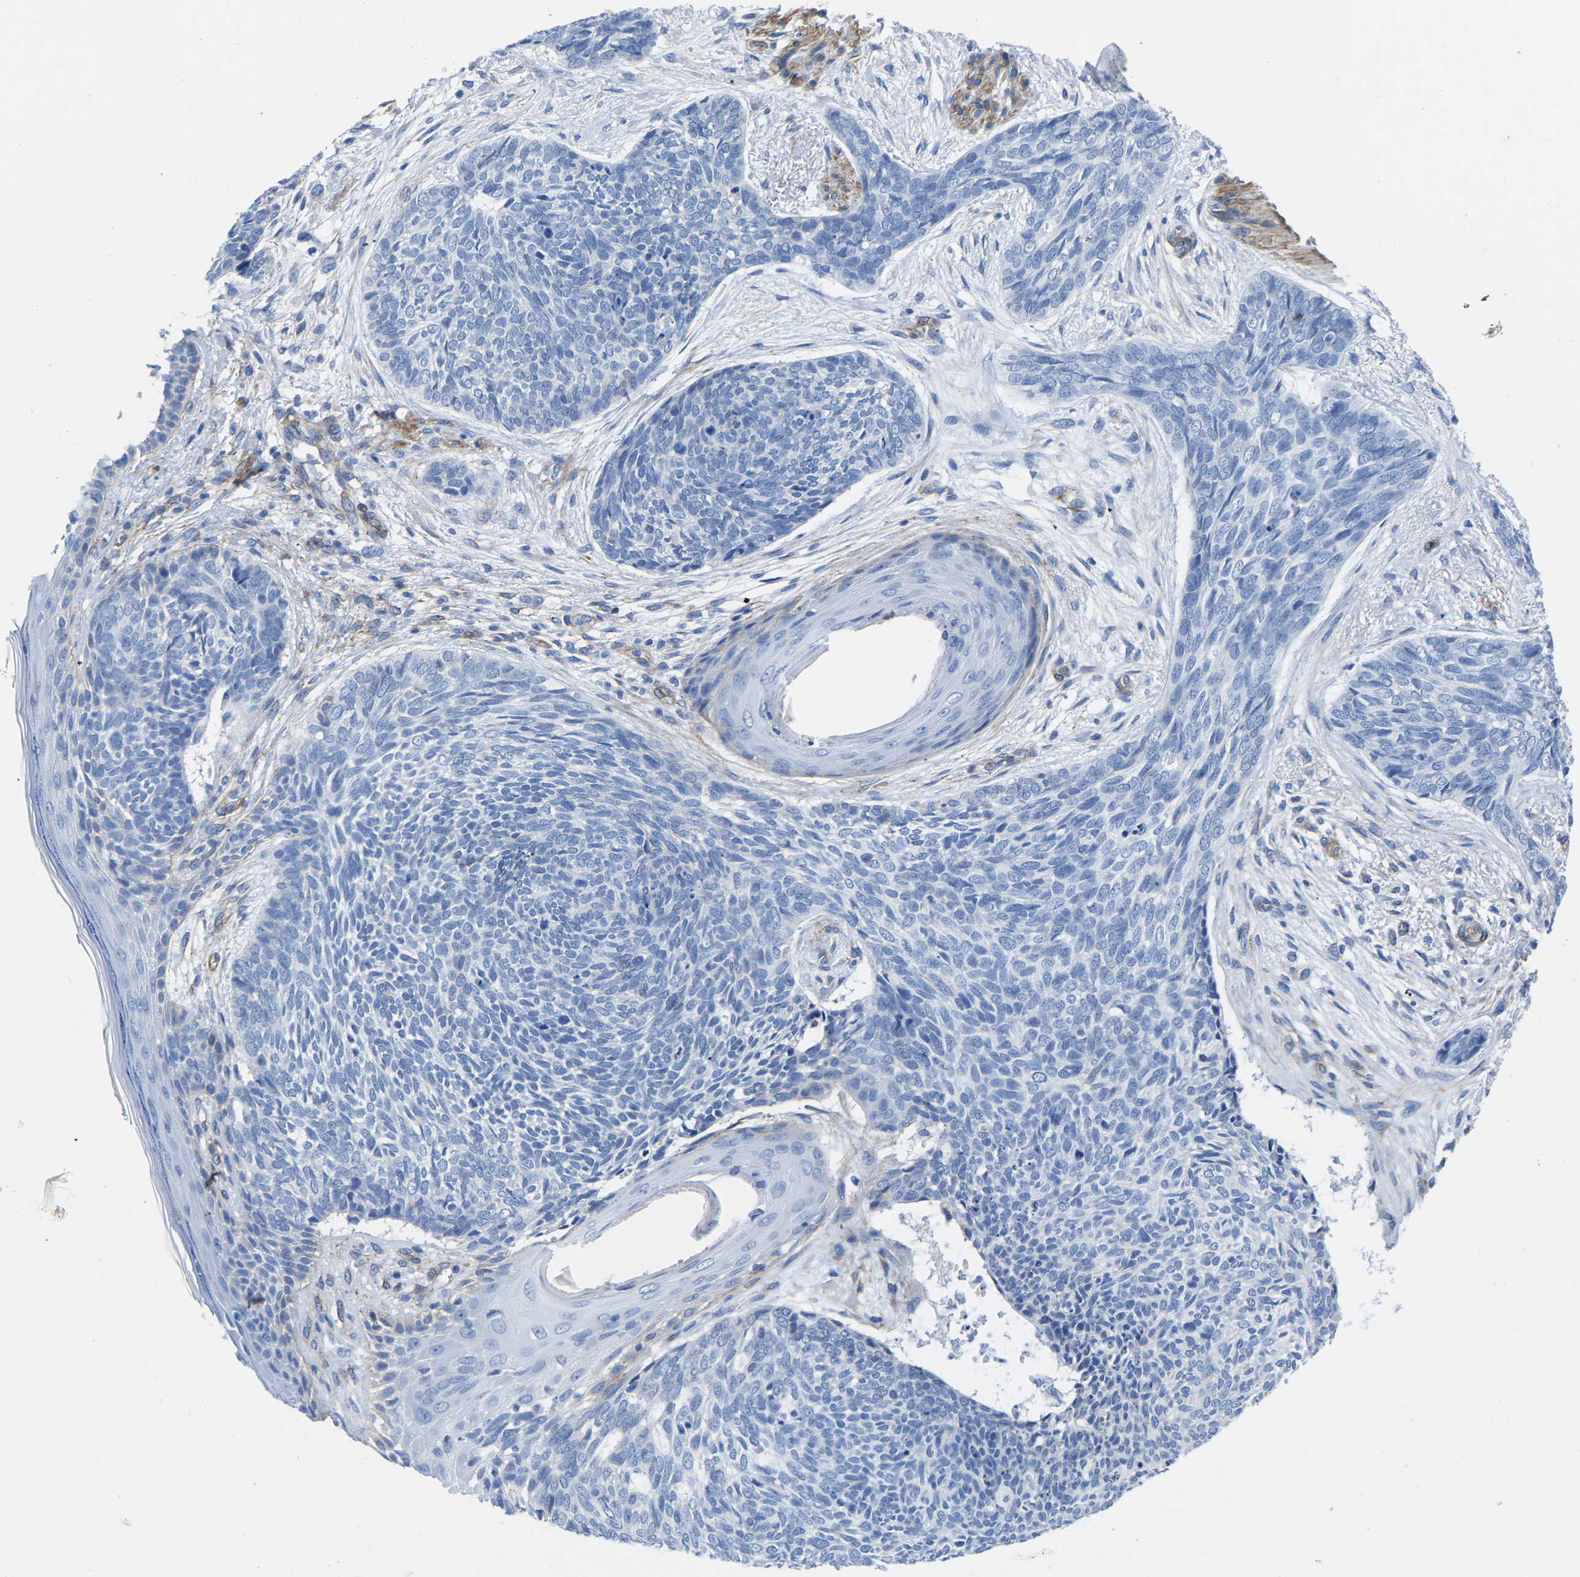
{"staining": {"intensity": "negative", "quantity": "none", "location": "none"}, "tissue": "skin cancer", "cell_type": "Tumor cells", "image_type": "cancer", "snomed": [{"axis": "morphology", "description": "Basal cell carcinoma"}, {"axis": "topography", "description": "Skin"}], "caption": "The micrograph exhibits no staining of tumor cells in skin cancer.", "gene": "SLC45A3", "patient": {"sex": "female", "age": 84}}